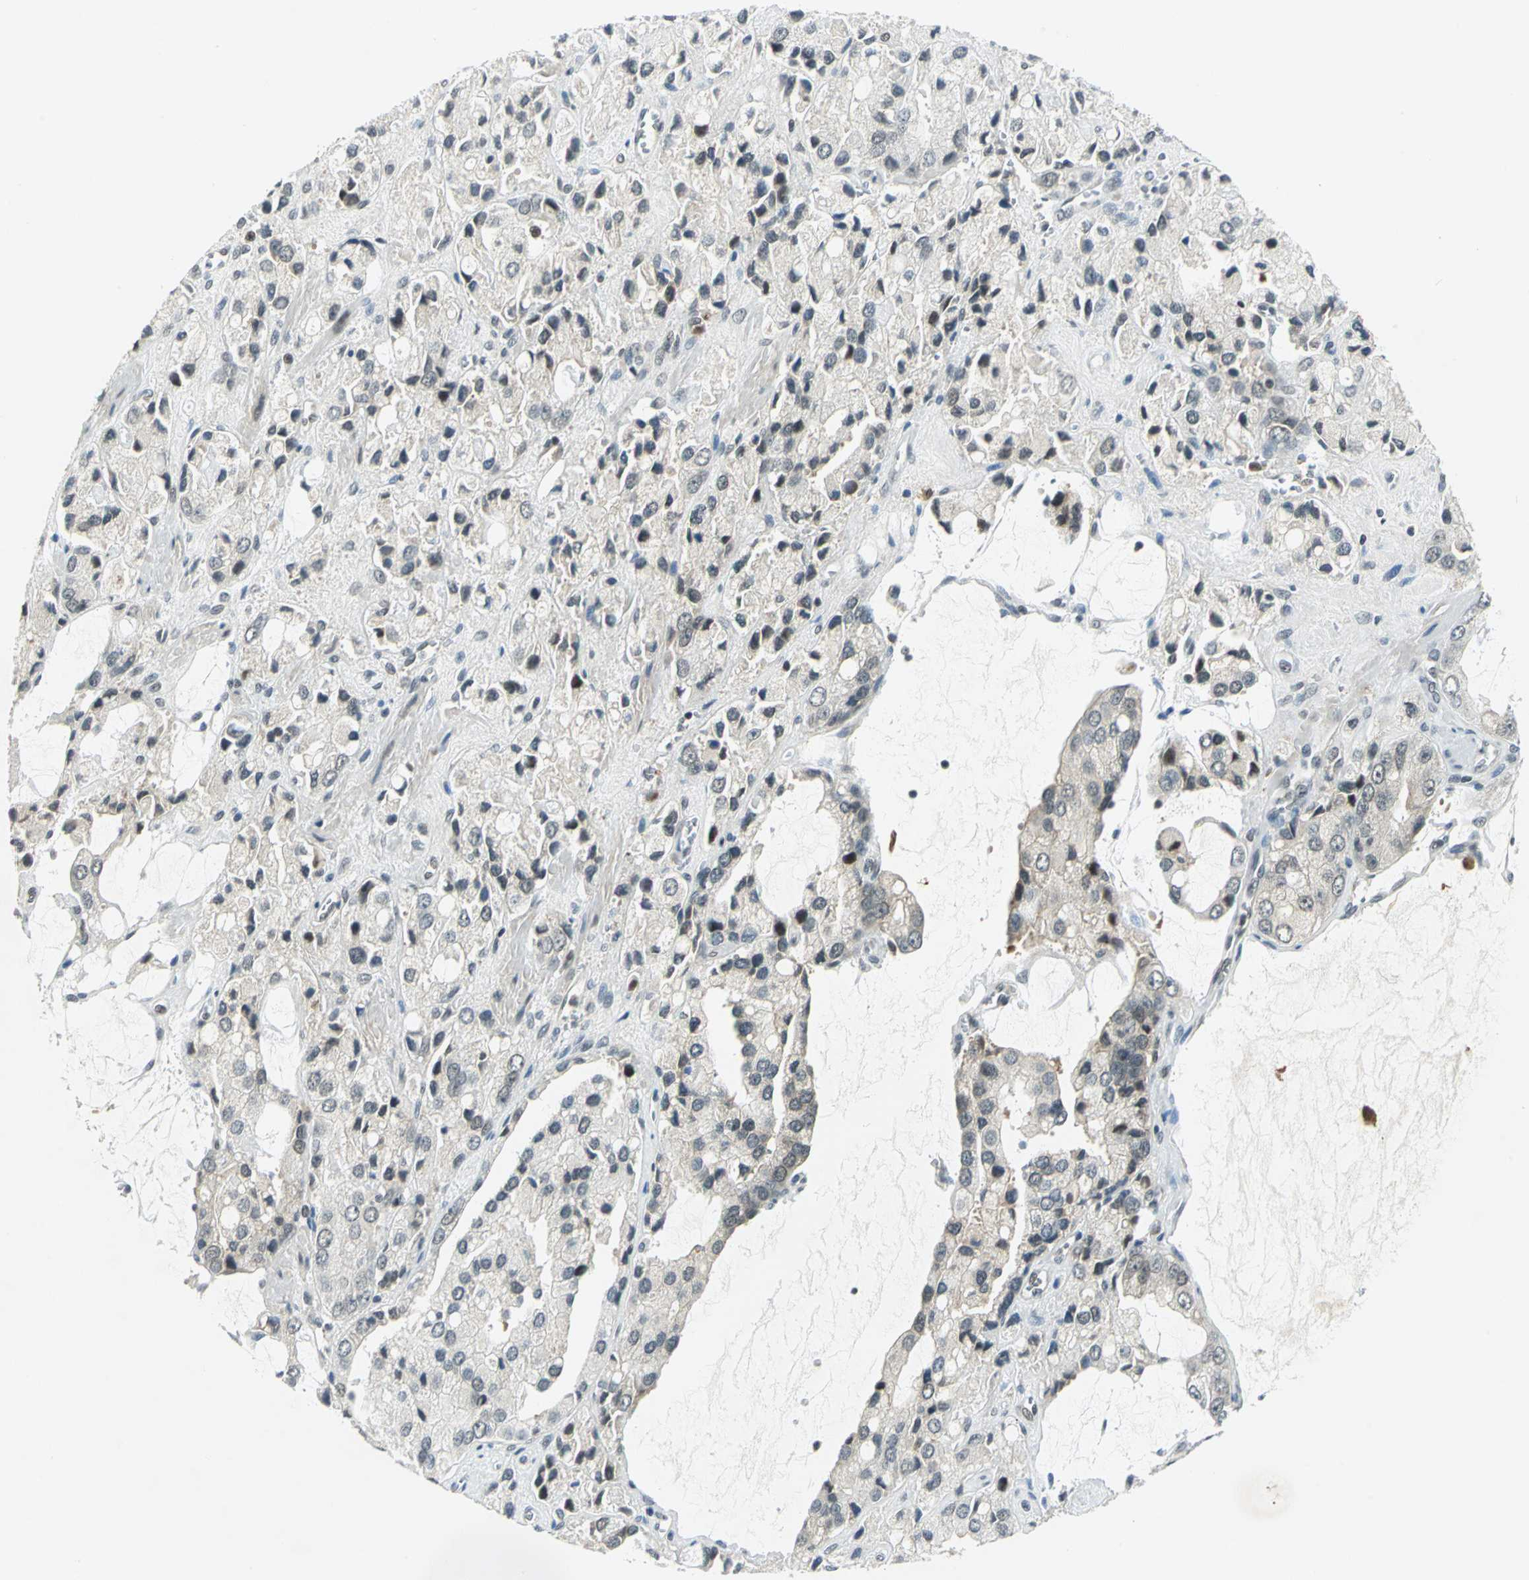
{"staining": {"intensity": "negative", "quantity": "none", "location": "none"}, "tissue": "prostate cancer", "cell_type": "Tumor cells", "image_type": "cancer", "snomed": [{"axis": "morphology", "description": "Adenocarcinoma, High grade"}, {"axis": "topography", "description": "Prostate"}], "caption": "A histopathology image of human prostate adenocarcinoma (high-grade) is negative for staining in tumor cells.", "gene": "MTMR10", "patient": {"sex": "male", "age": 67}}